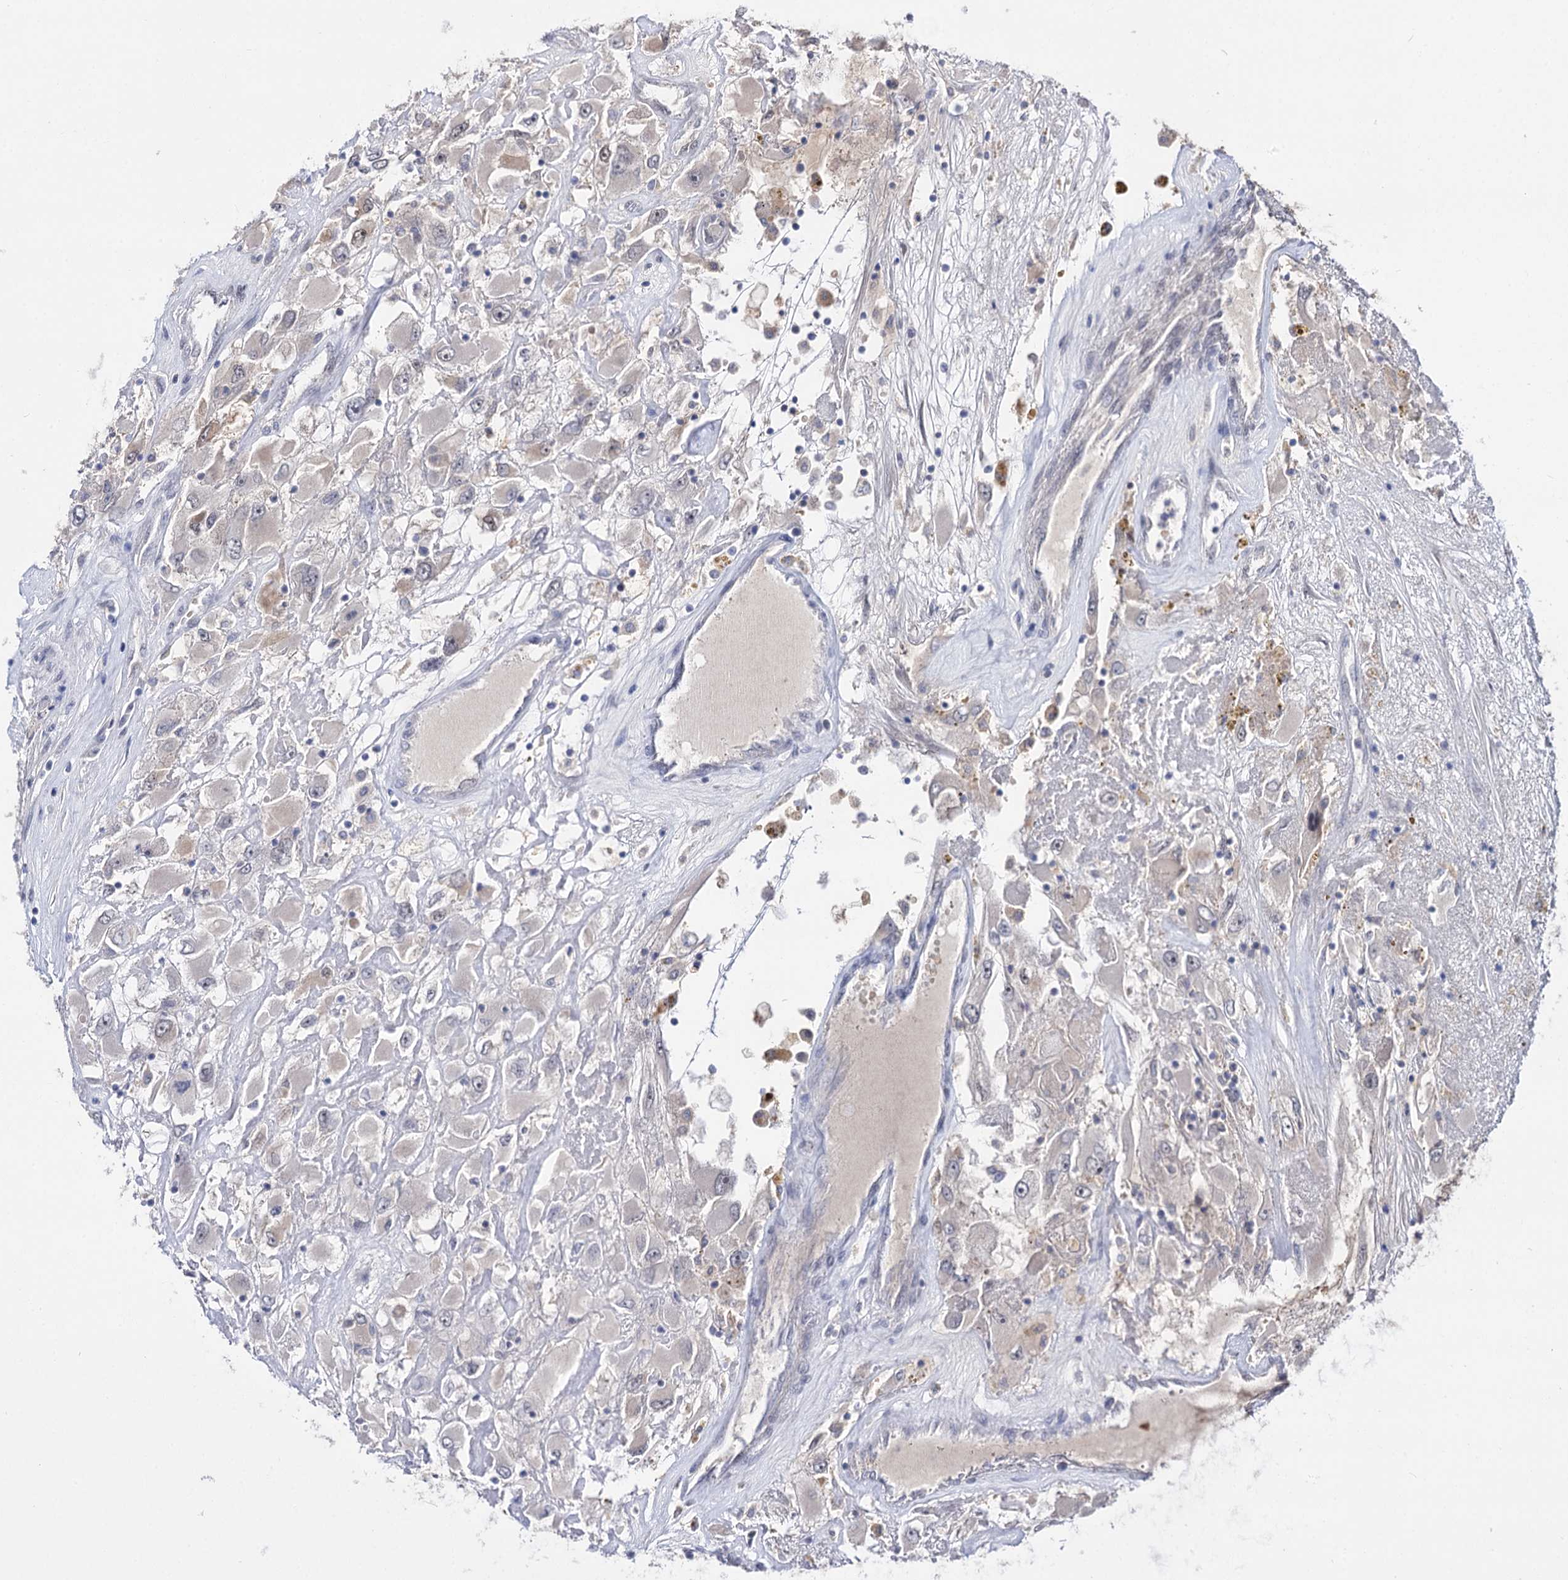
{"staining": {"intensity": "negative", "quantity": "none", "location": "none"}, "tissue": "renal cancer", "cell_type": "Tumor cells", "image_type": "cancer", "snomed": [{"axis": "morphology", "description": "Adenocarcinoma, NOS"}, {"axis": "topography", "description": "Kidney"}], "caption": "Tumor cells show no significant staining in renal cancer (adenocarcinoma).", "gene": "NEK10", "patient": {"sex": "female", "age": 52}}